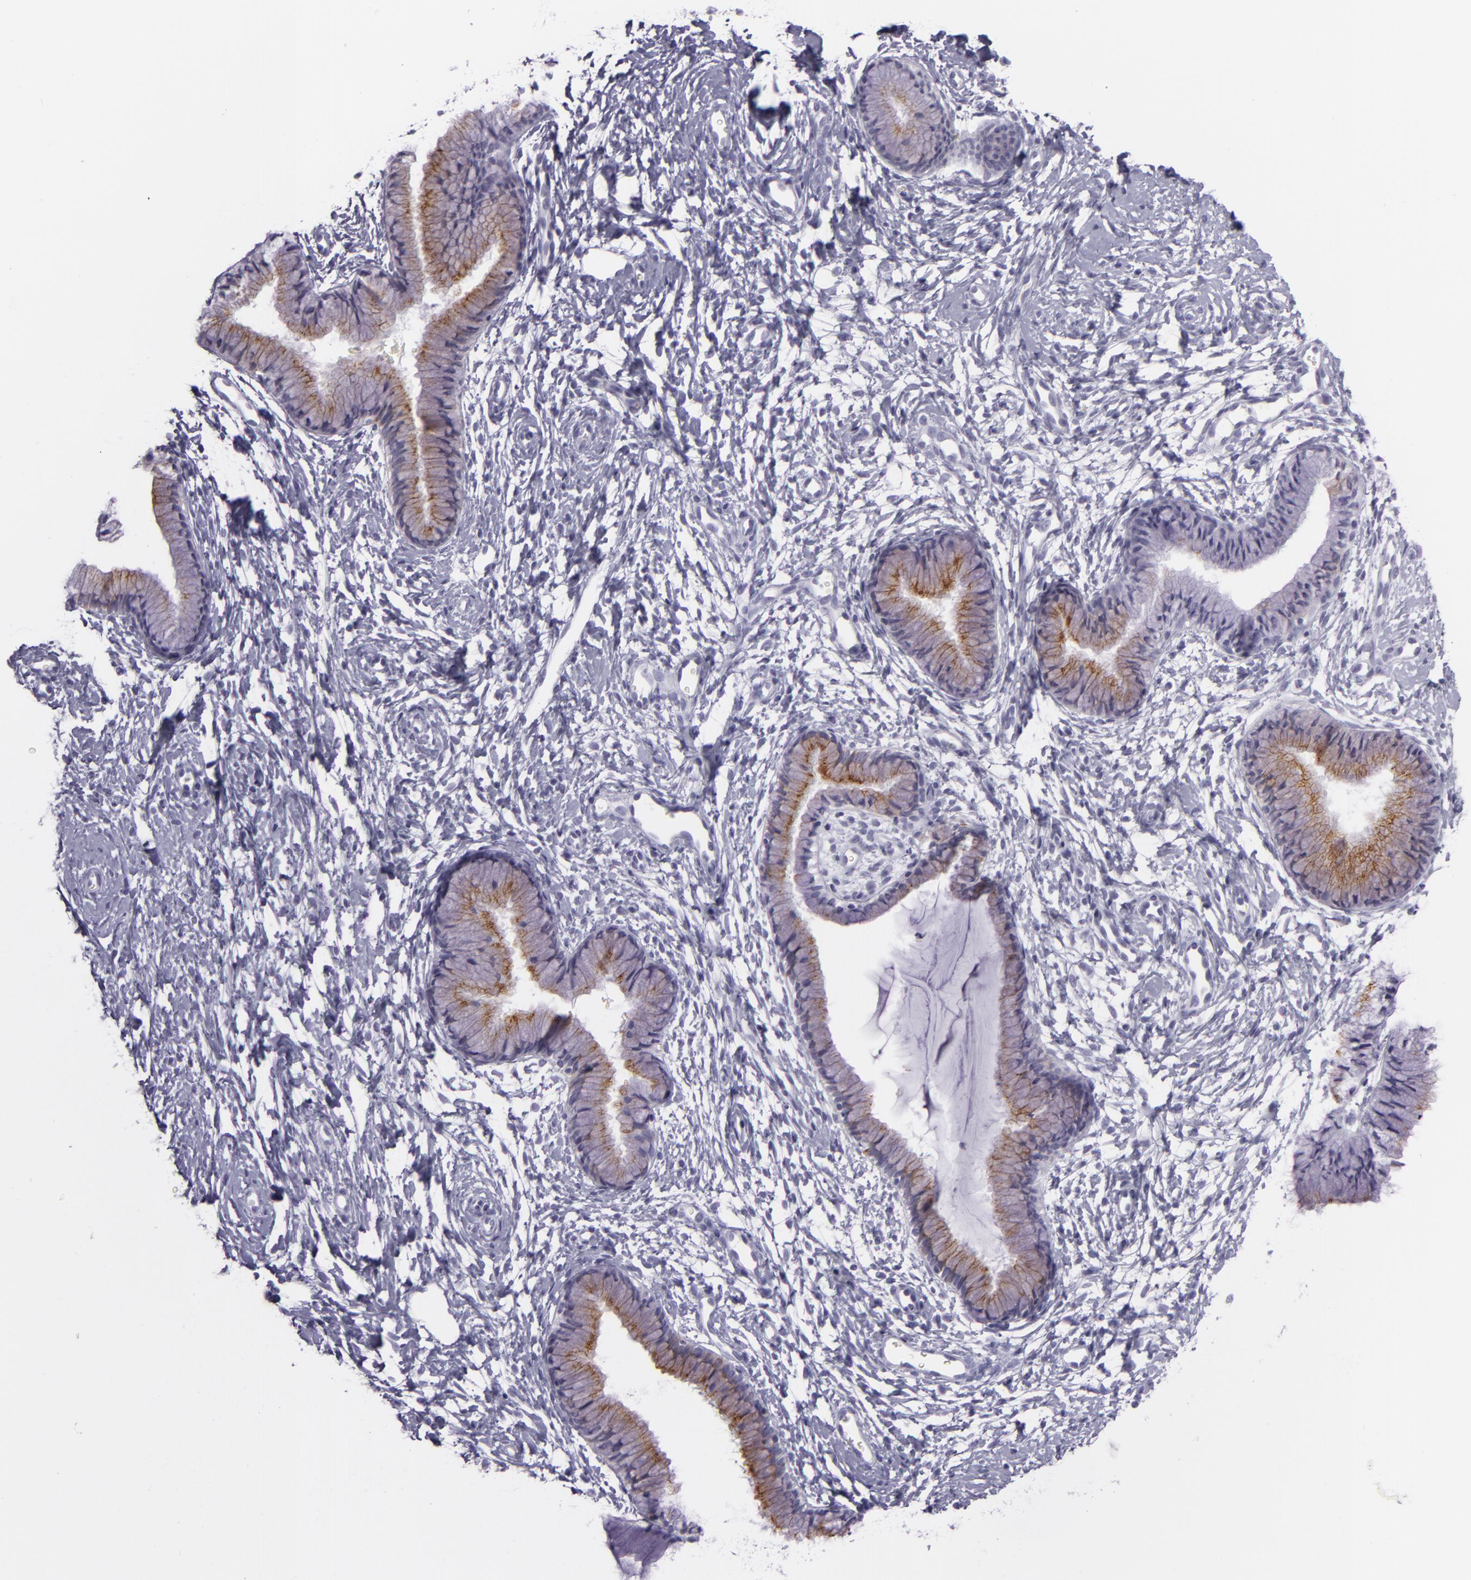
{"staining": {"intensity": "moderate", "quantity": "25%-75%", "location": "cytoplasmic/membranous"}, "tissue": "cervix", "cell_type": "Glandular cells", "image_type": "normal", "snomed": [{"axis": "morphology", "description": "Normal tissue, NOS"}, {"axis": "topography", "description": "Cervix"}], "caption": "This is a micrograph of immunohistochemistry staining of benign cervix, which shows moderate positivity in the cytoplasmic/membranous of glandular cells.", "gene": "MUC6", "patient": {"sex": "female", "age": 46}}